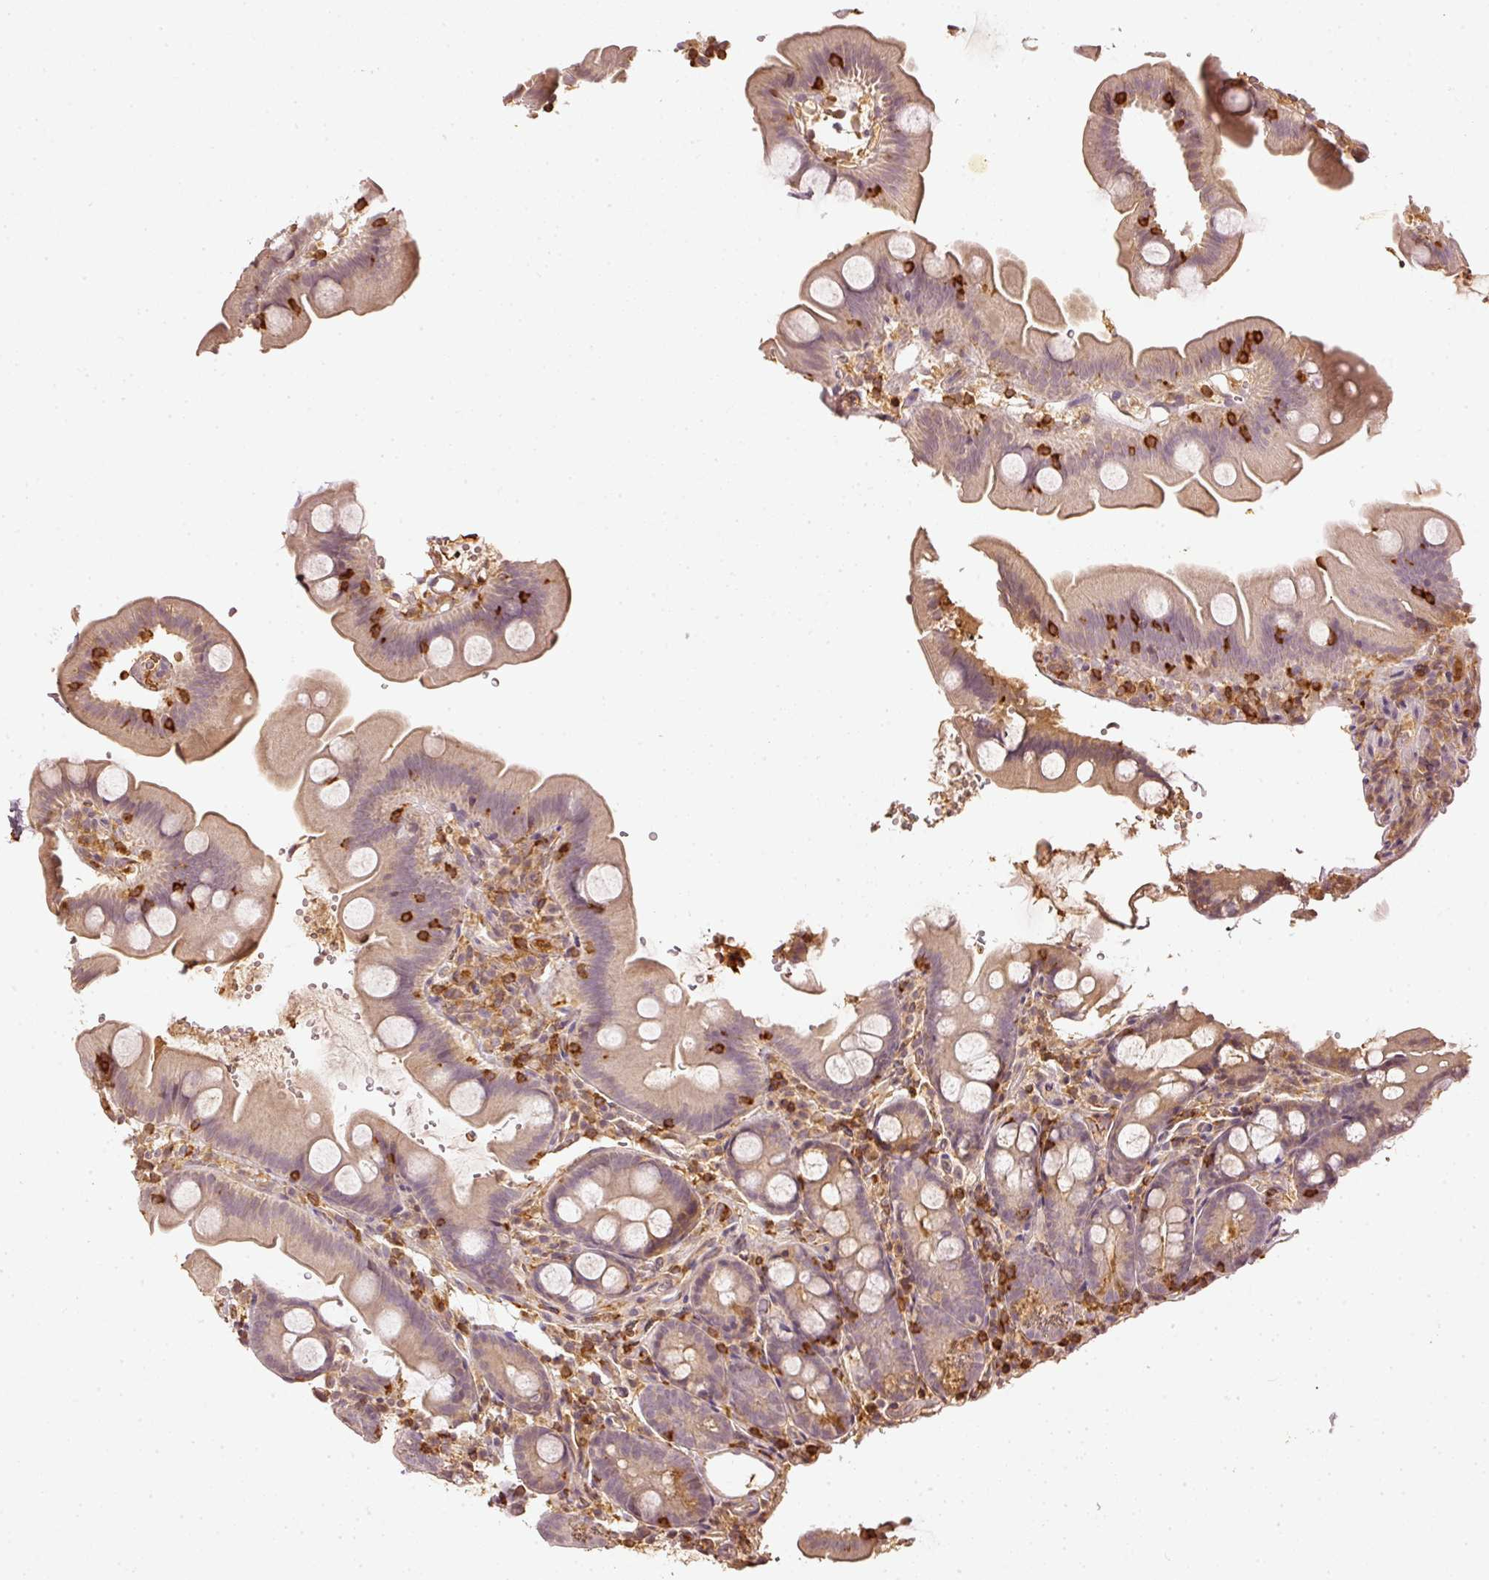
{"staining": {"intensity": "weak", "quantity": "25%-75%", "location": "cytoplasmic/membranous"}, "tissue": "small intestine", "cell_type": "Glandular cells", "image_type": "normal", "snomed": [{"axis": "morphology", "description": "Normal tissue, NOS"}, {"axis": "topography", "description": "Small intestine"}], "caption": "Immunohistochemistry (IHC) (DAB (3,3'-diaminobenzidine)) staining of unremarkable small intestine shows weak cytoplasmic/membranous protein positivity in about 25%-75% of glandular cells.", "gene": "EVL", "patient": {"sex": "female", "age": 68}}